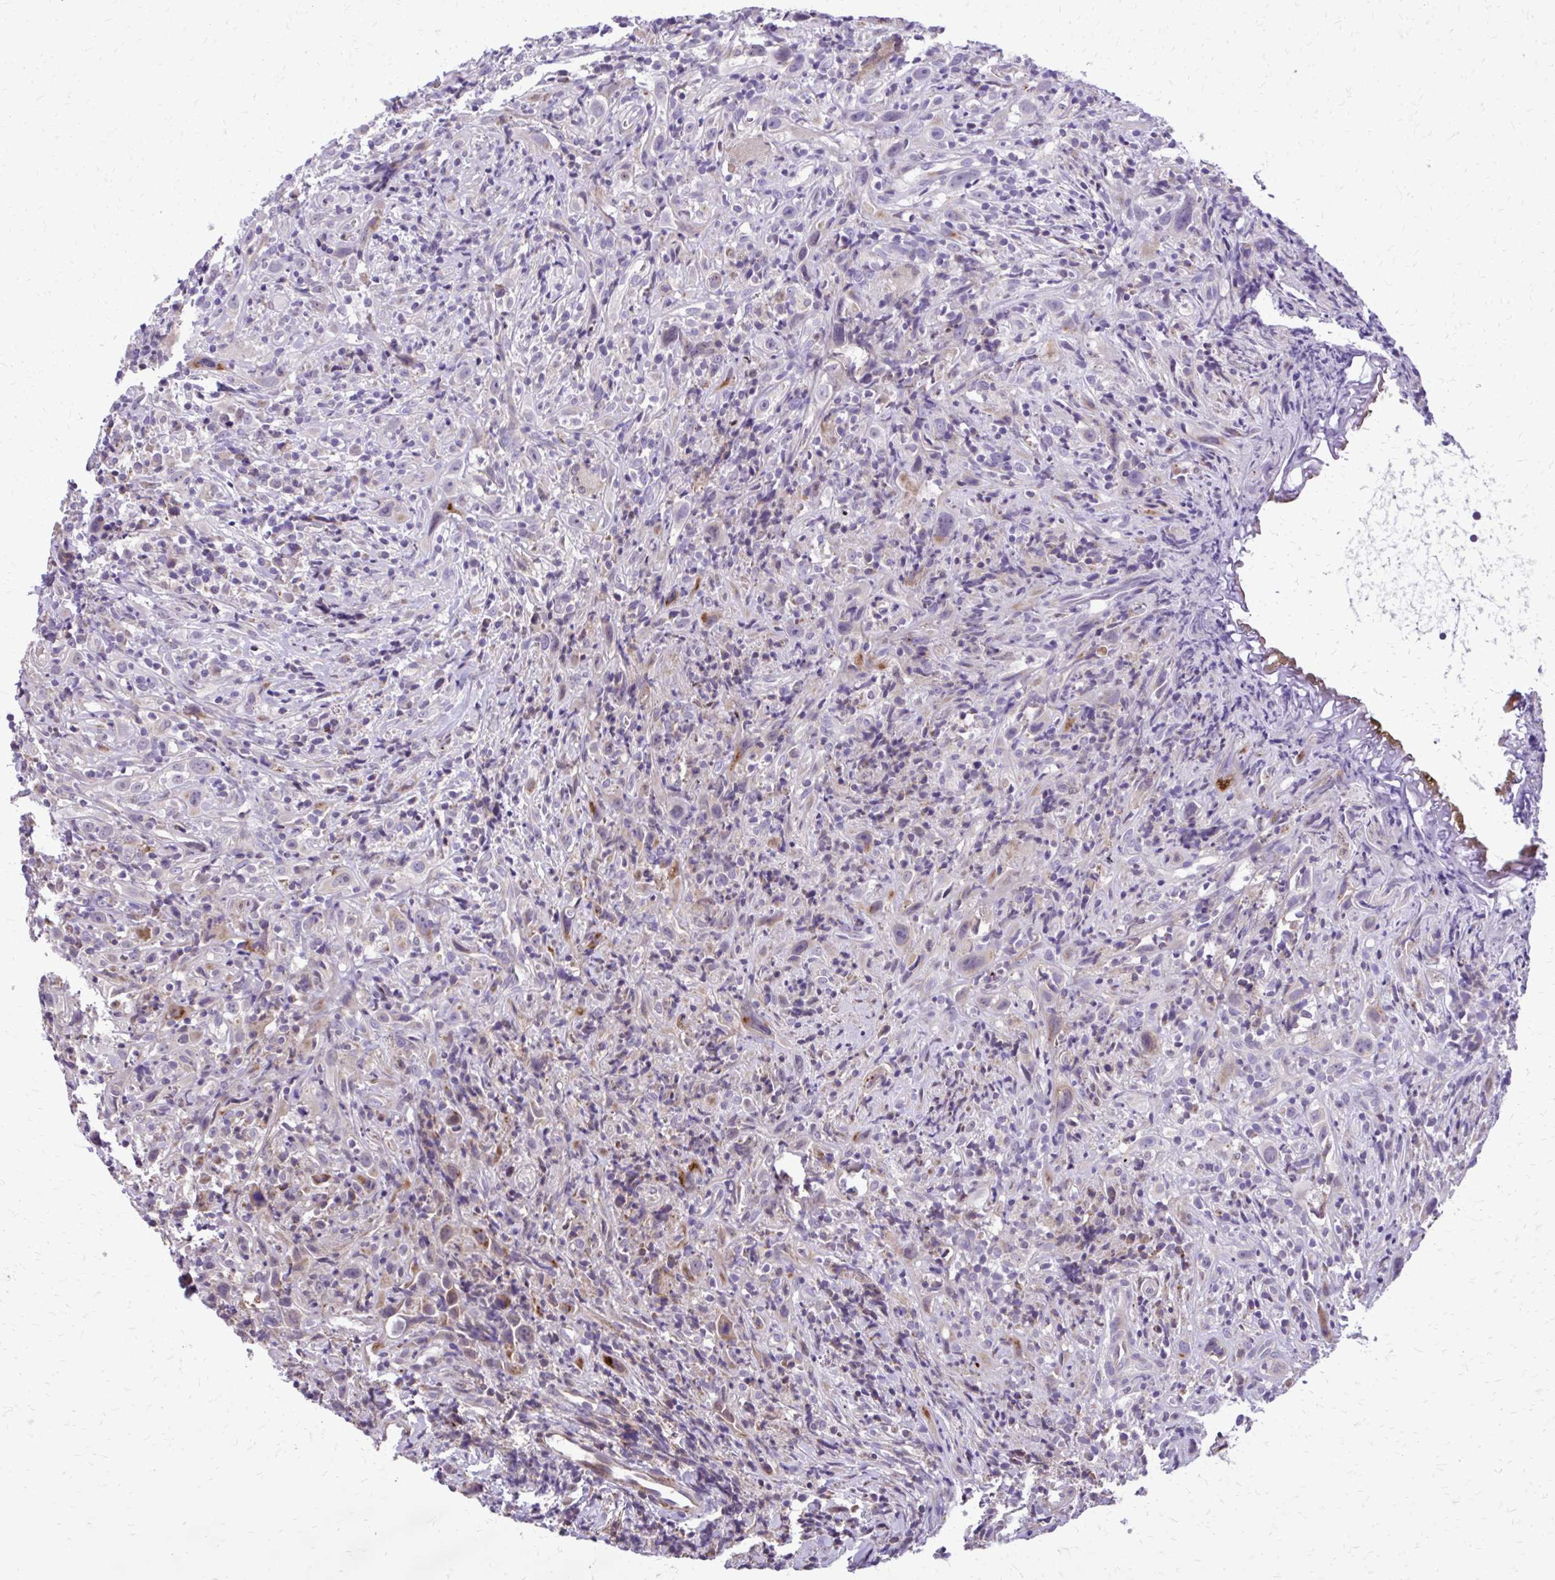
{"staining": {"intensity": "weak", "quantity": "<25%", "location": "cytoplasmic/membranous"}, "tissue": "head and neck cancer", "cell_type": "Tumor cells", "image_type": "cancer", "snomed": [{"axis": "morphology", "description": "Squamous cell carcinoma, NOS"}, {"axis": "topography", "description": "Head-Neck"}], "caption": "IHC image of neoplastic tissue: head and neck cancer (squamous cell carcinoma) stained with DAB (3,3'-diaminobenzidine) exhibits no significant protein expression in tumor cells. (Stains: DAB (3,3'-diaminobenzidine) immunohistochemistry (IHC) with hematoxylin counter stain, Microscopy: brightfield microscopy at high magnification).", "gene": "ABCC3", "patient": {"sex": "female", "age": 95}}